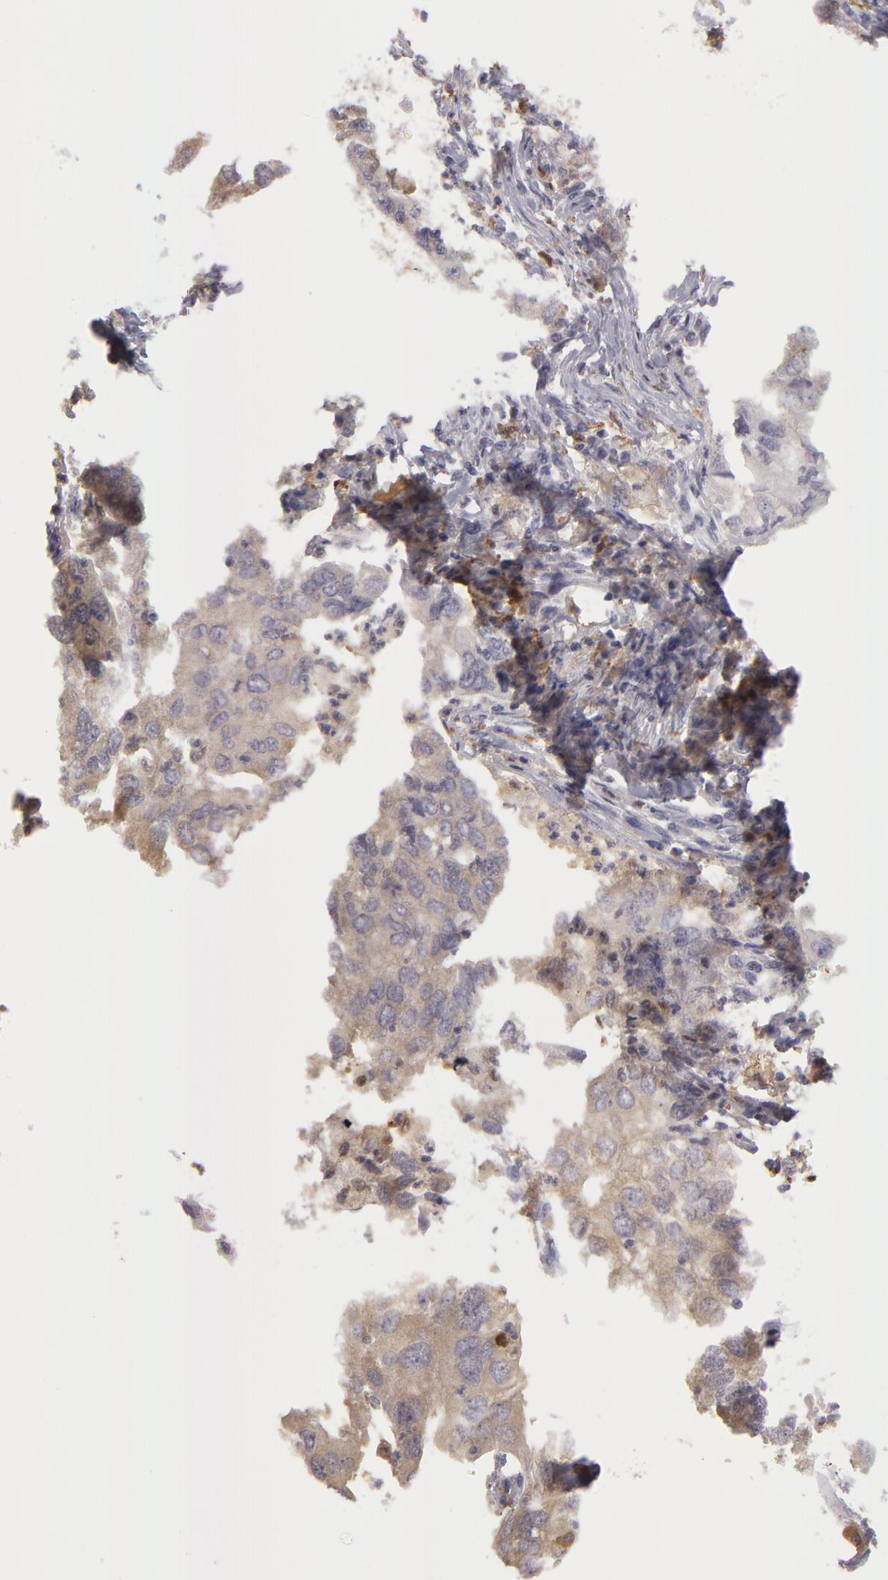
{"staining": {"intensity": "negative", "quantity": "none", "location": "none"}, "tissue": "lung cancer", "cell_type": "Tumor cells", "image_type": "cancer", "snomed": [{"axis": "morphology", "description": "Adenocarcinoma, NOS"}, {"axis": "topography", "description": "Lung"}], "caption": "A photomicrograph of human lung adenocarcinoma is negative for staining in tumor cells. (DAB (3,3'-diaminobenzidine) IHC visualized using brightfield microscopy, high magnification).", "gene": "GNPDA1", "patient": {"sex": "male", "age": 48}}